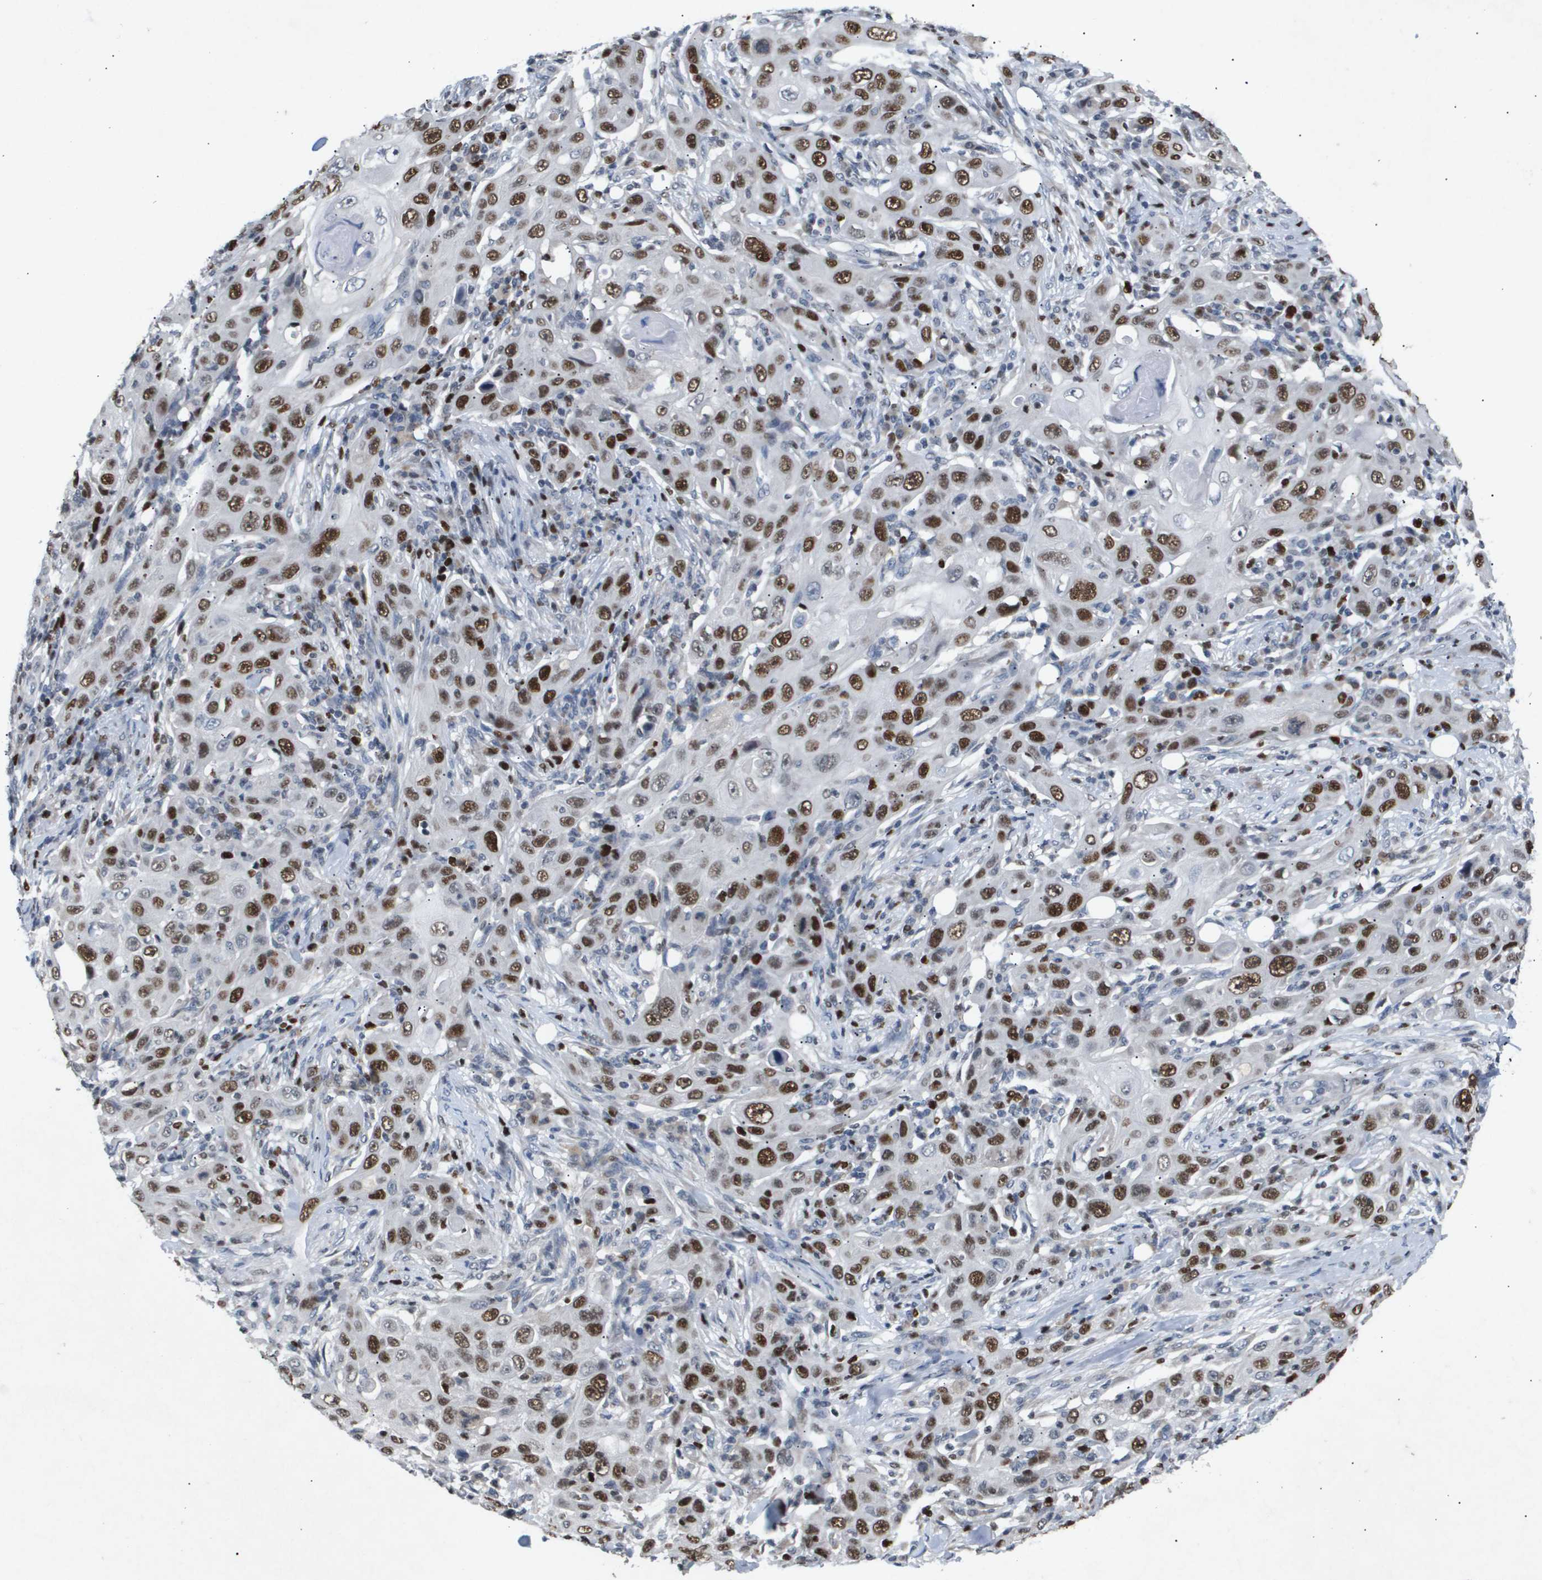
{"staining": {"intensity": "strong", "quantity": ">75%", "location": "nuclear"}, "tissue": "skin cancer", "cell_type": "Tumor cells", "image_type": "cancer", "snomed": [{"axis": "morphology", "description": "Squamous cell carcinoma, NOS"}, {"axis": "topography", "description": "Skin"}], "caption": "A photomicrograph of skin squamous cell carcinoma stained for a protein demonstrates strong nuclear brown staining in tumor cells.", "gene": "ANAPC2", "patient": {"sex": "female", "age": 88}}